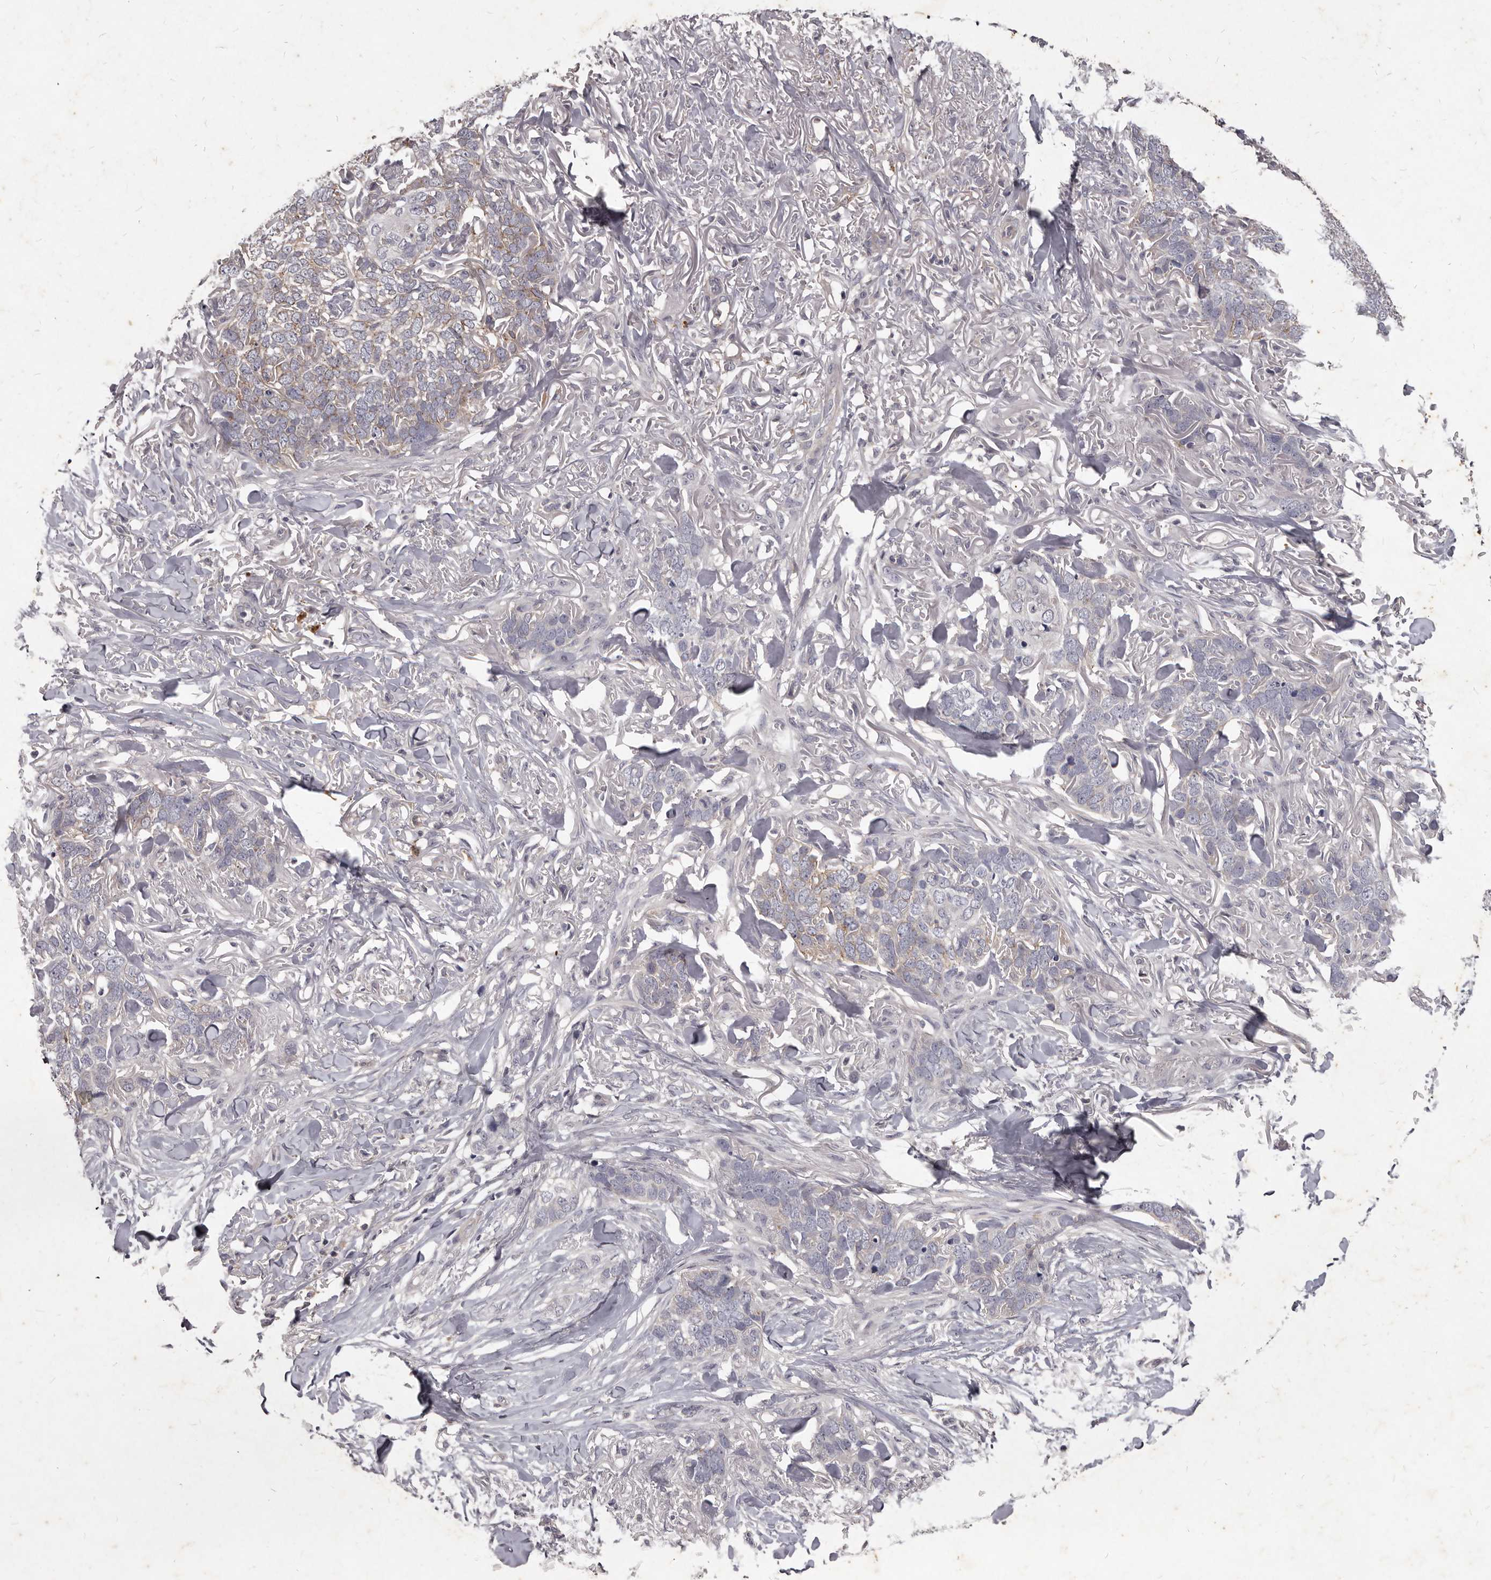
{"staining": {"intensity": "weak", "quantity": "25%-75%", "location": "cytoplasmic/membranous"}, "tissue": "skin cancer", "cell_type": "Tumor cells", "image_type": "cancer", "snomed": [{"axis": "morphology", "description": "Normal tissue, NOS"}, {"axis": "morphology", "description": "Basal cell carcinoma"}, {"axis": "topography", "description": "Skin"}], "caption": "Skin cancer stained with immunohistochemistry displays weak cytoplasmic/membranous staining in about 25%-75% of tumor cells.", "gene": "GPRC5C", "patient": {"sex": "male", "age": 77}}